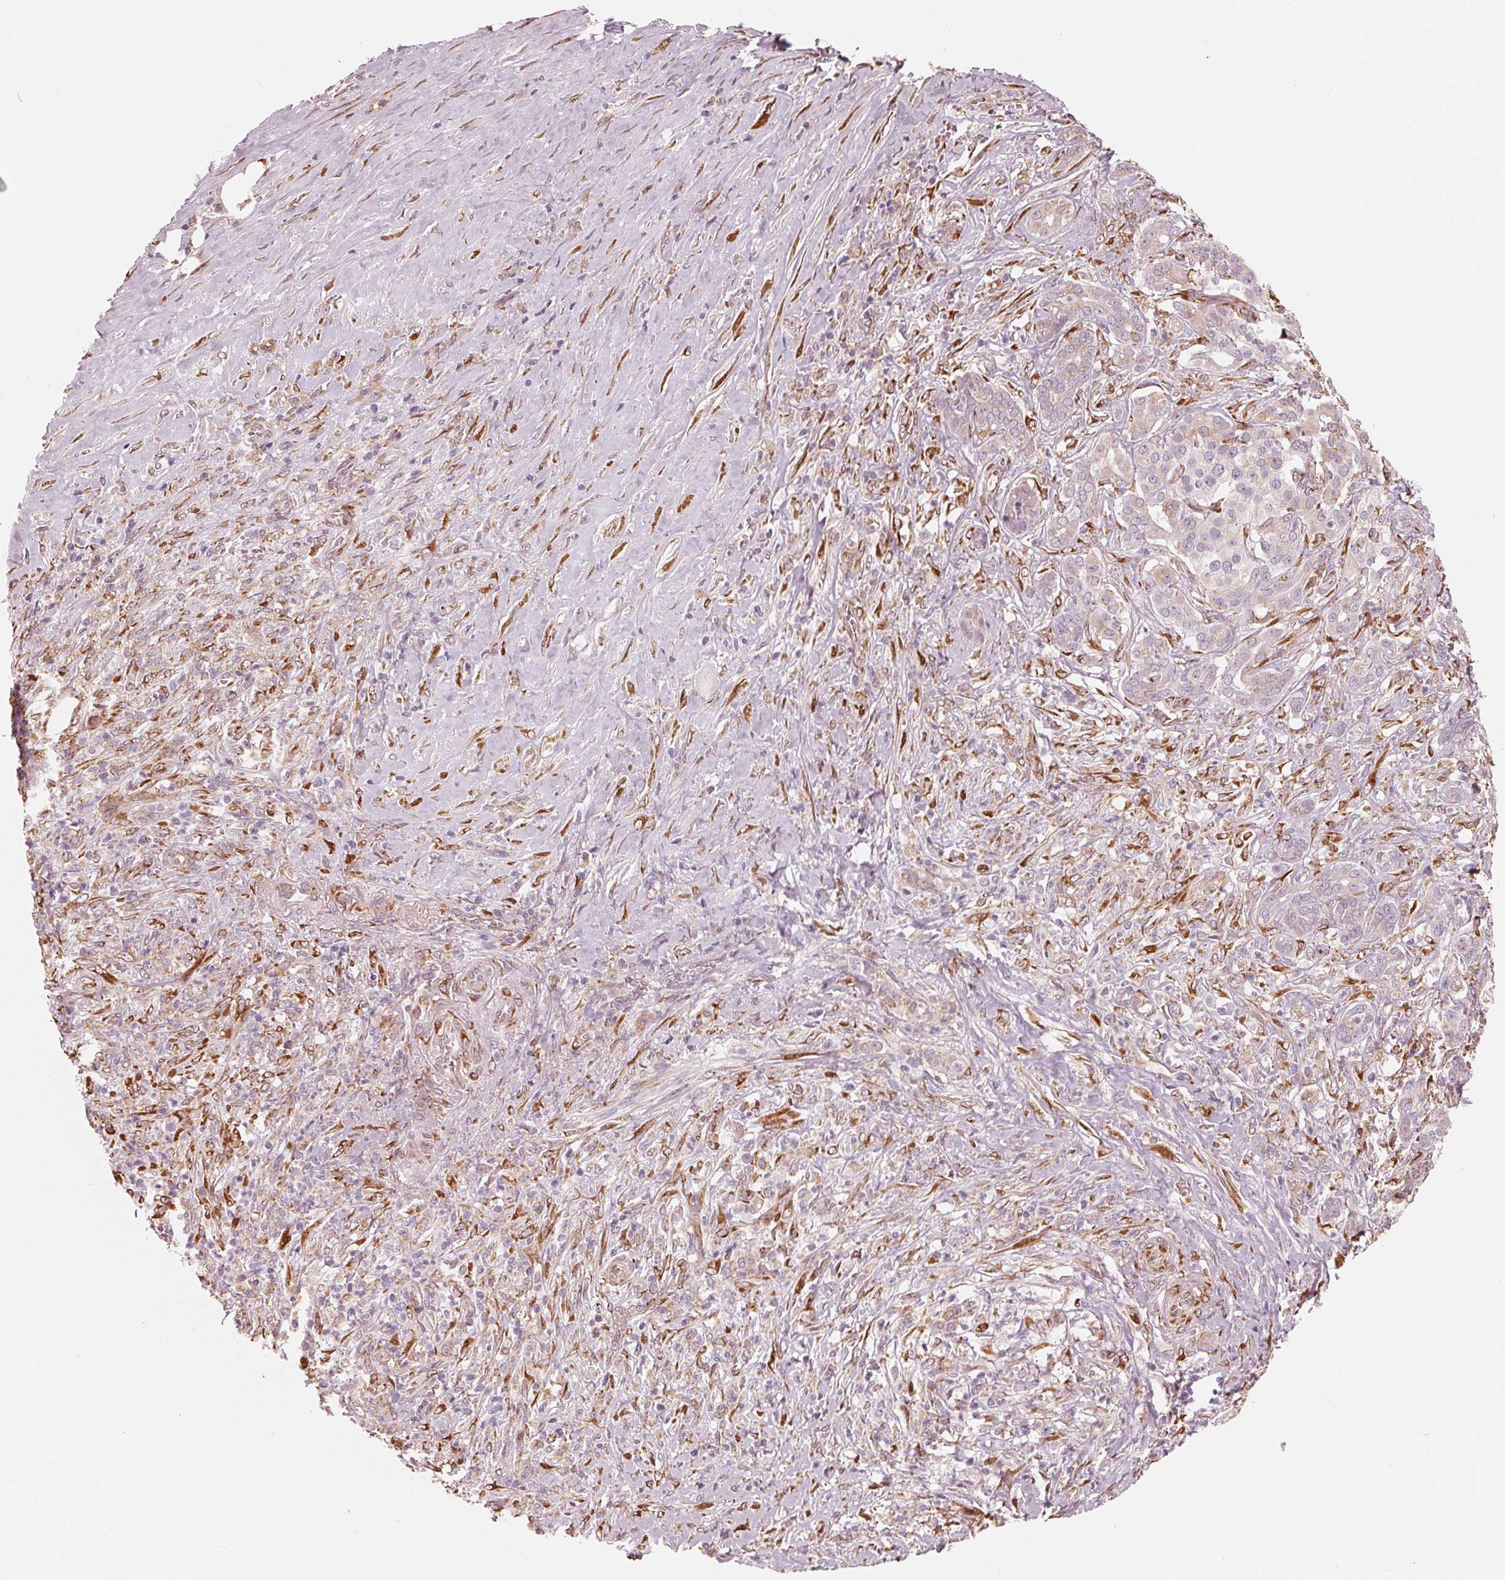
{"staining": {"intensity": "moderate", "quantity": "<25%", "location": "cytoplasmic/membranous"}, "tissue": "pancreatic cancer", "cell_type": "Tumor cells", "image_type": "cancer", "snomed": [{"axis": "morphology", "description": "Normal tissue, NOS"}, {"axis": "morphology", "description": "Inflammation, NOS"}, {"axis": "morphology", "description": "Adenocarcinoma, NOS"}, {"axis": "topography", "description": "Pancreas"}], "caption": "Pancreatic cancer (adenocarcinoma) tissue reveals moderate cytoplasmic/membranous positivity in about <25% of tumor cells, visualized by immunohistochemistry.", "gene": "IKBIP", "patient": {"sex": "male", "age": 57}}